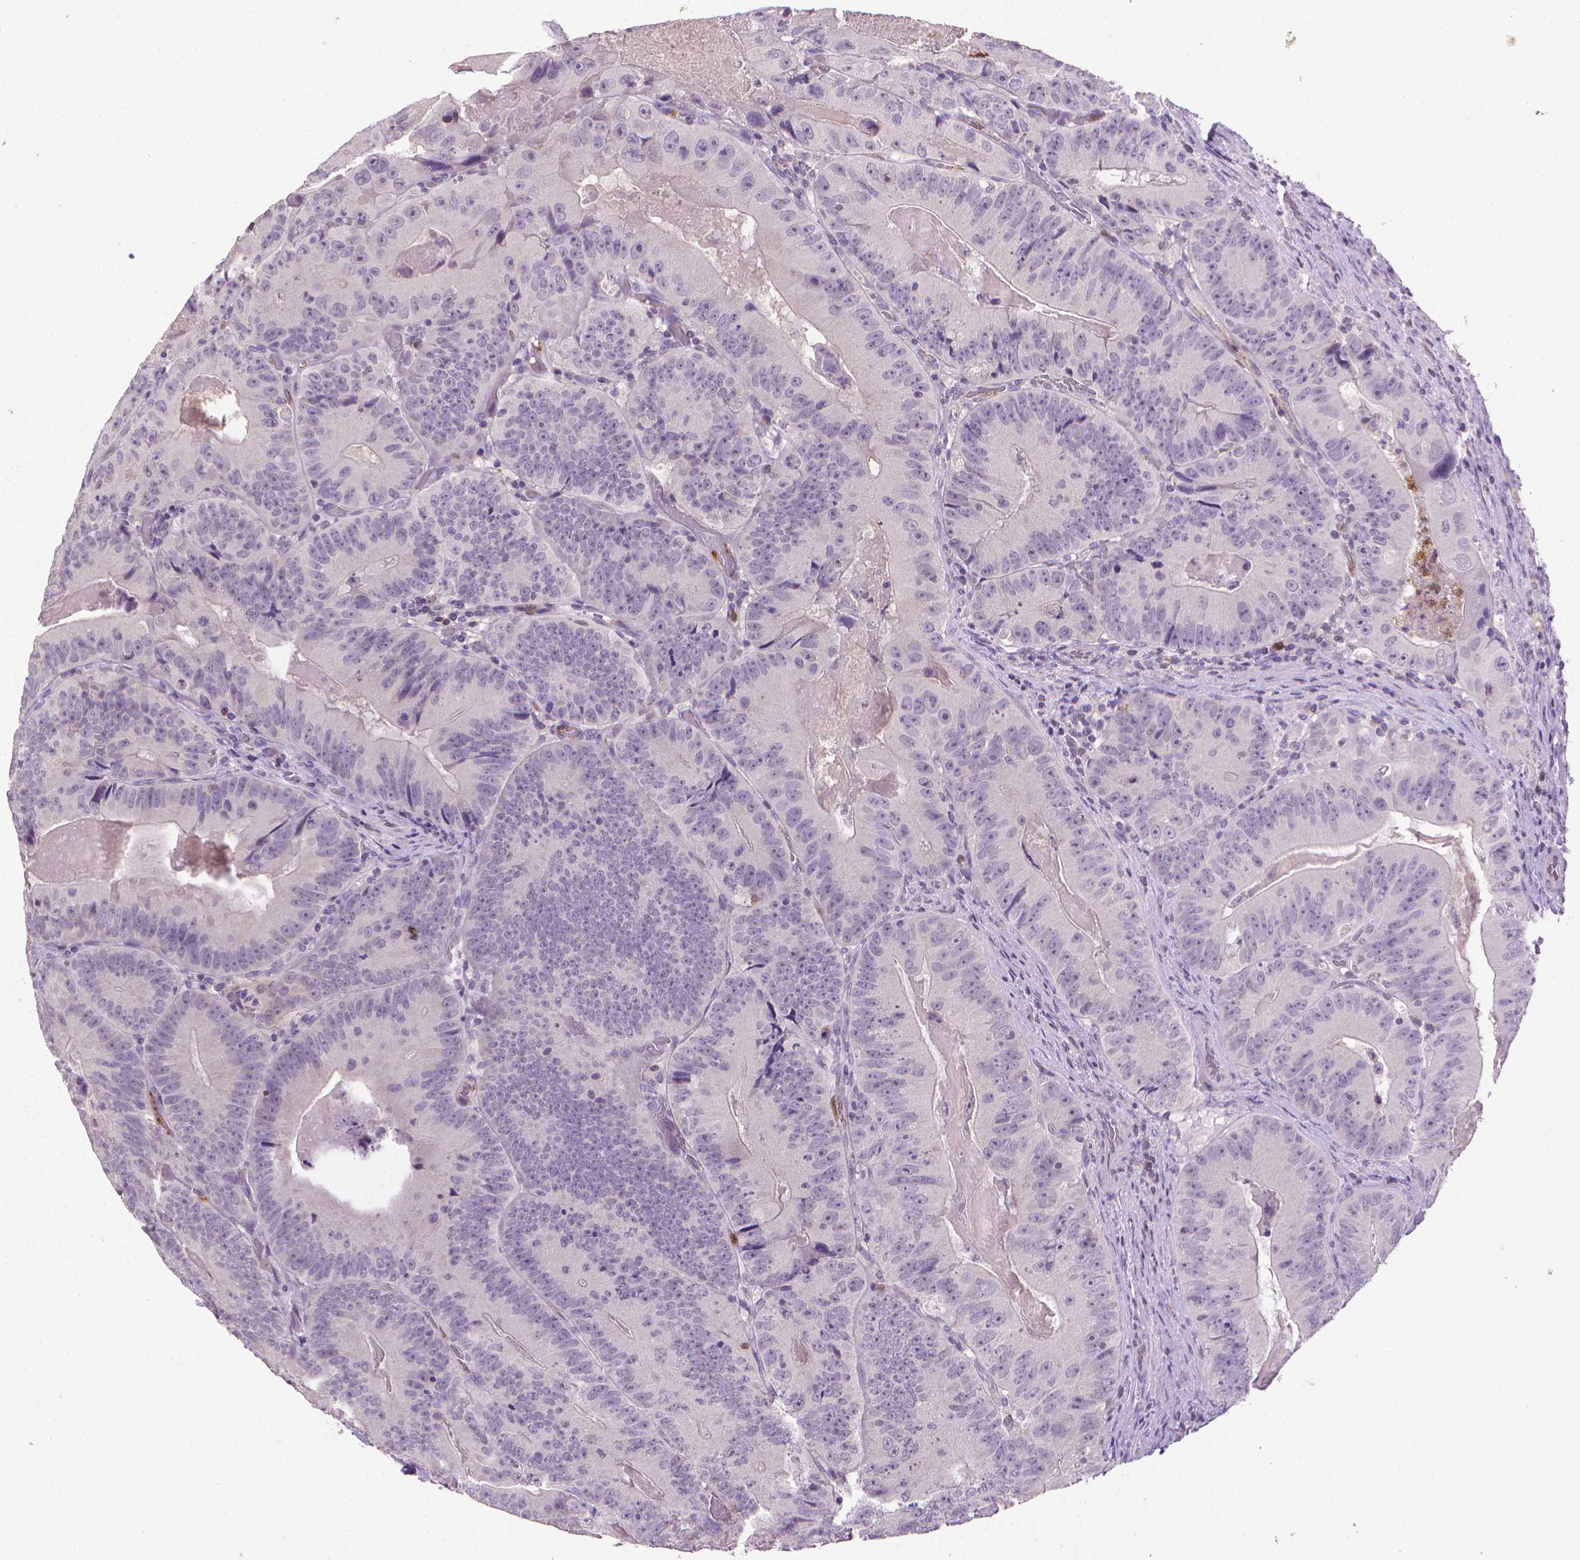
{"staining": {"intensity": "negative", "quantity": "none", "location": "none"}, "tissue": "colorectal cancer", "cell_type": "Tumor cells", "image_type": "cancer", "snomed": [{"axis": "morphology", "description": "Adenocarcinoma, NOS"}, {"axis": "topography", "description": "Colon"}], "caption": "Micrograph shows no protein staining in tumor cells of adenocarcinoma (colorectal) tissue.", "gene": "CDKN2D", "patient": {"sex": "female", "age": 86}}